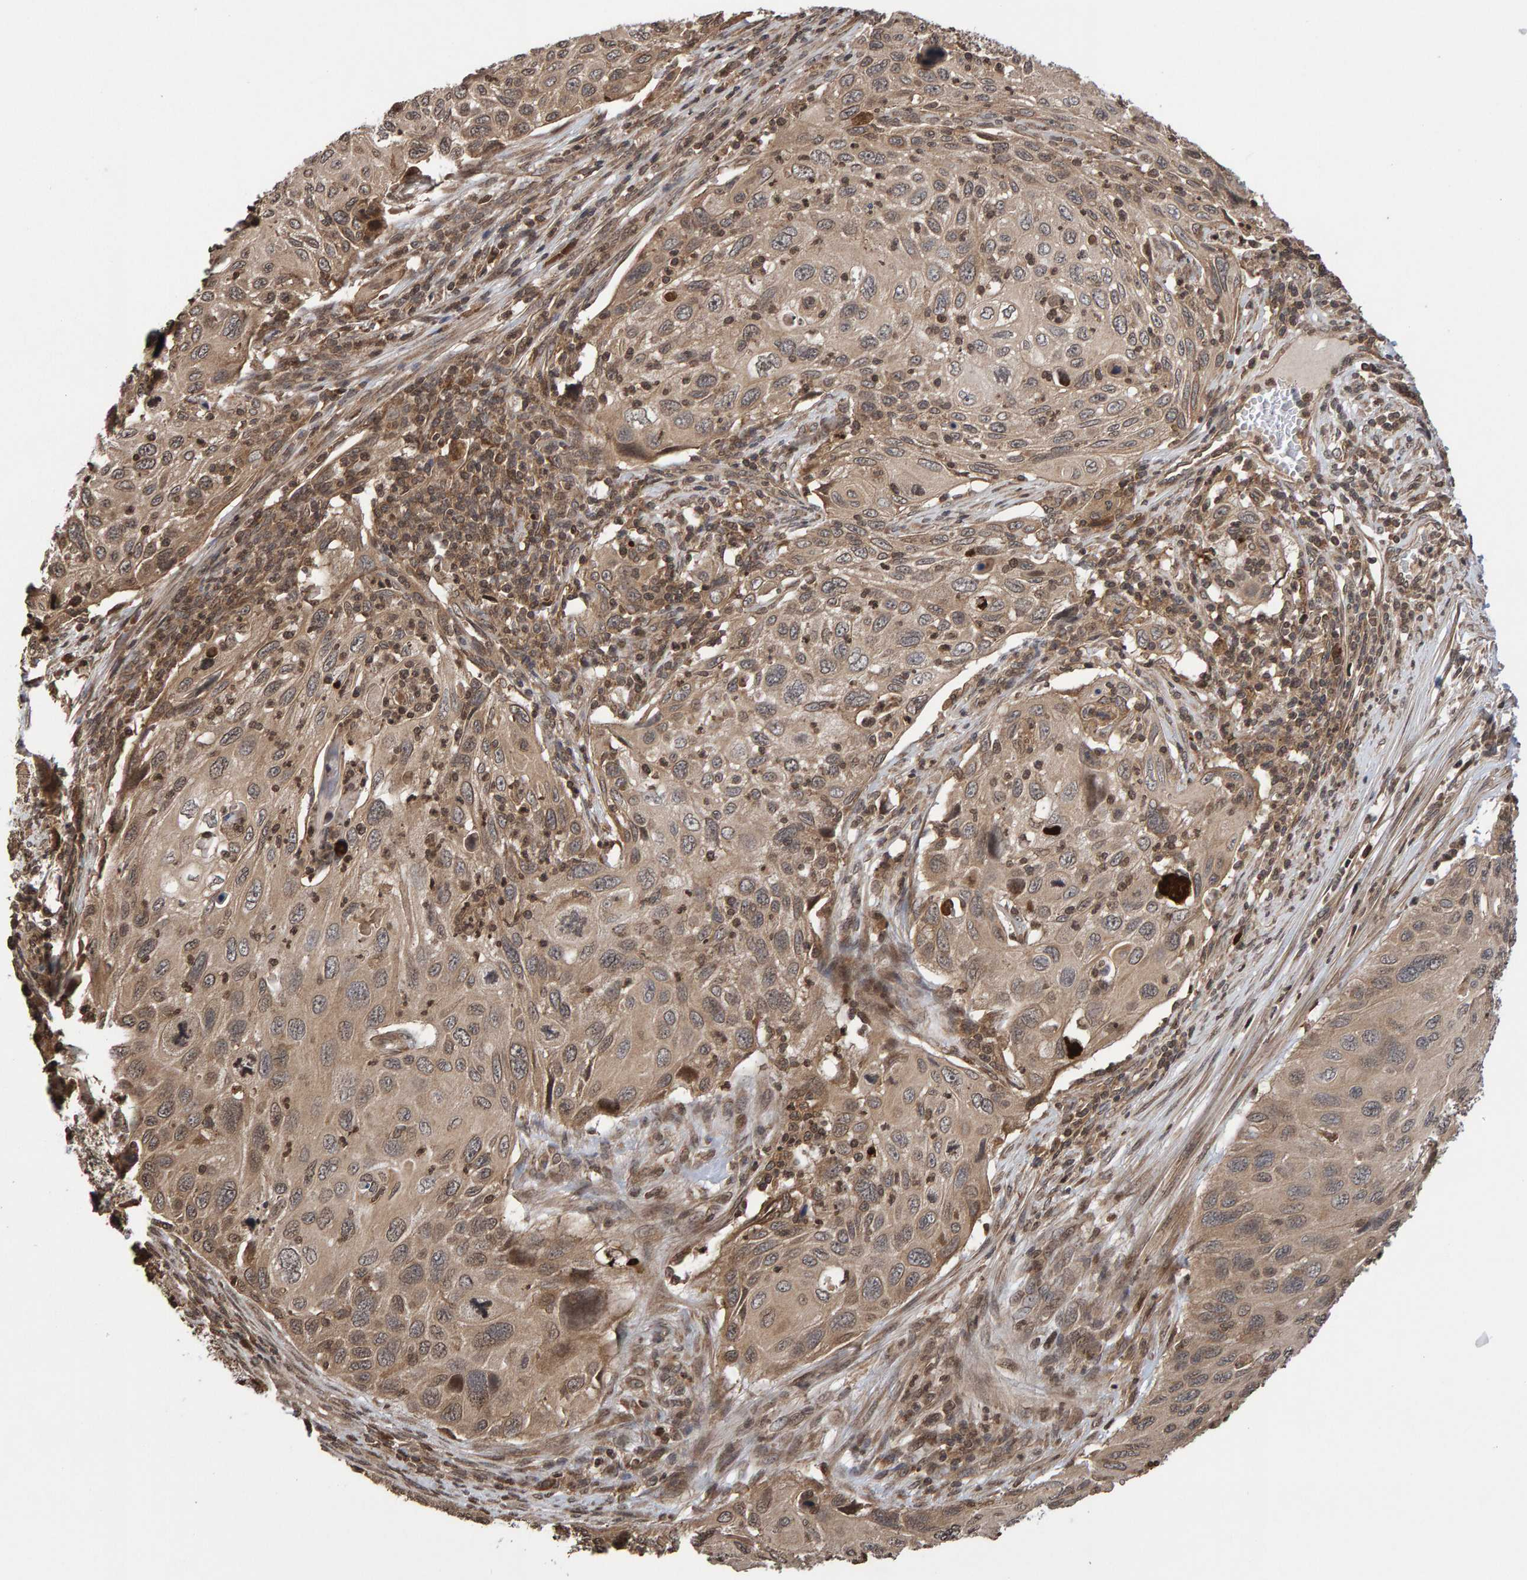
{"staining": {"intensity": "weak", "quantity": ">75%", "location": "cytoplasmic/membranous"}, "tissue": "cervical cancer", "cell_type": "Tumor cells", "image_type": "cancer", "snomed": [{"axis": "morphology", "description": "Squamous cell carcinoma, NOS"}, {"axis": "topography", "description": "Cervix"}], "caption": "Immunohistochemical staining of cervical cancer (squamous cell carcinoma) shows low levels of weak cytoplasmic/membranous protein staining in about >75% of tumor cells. (Brightfield microscopy of DAB IHC at high magnification).", "gene": "GAB2", "patient": {"sex": "female", "age": 70}}